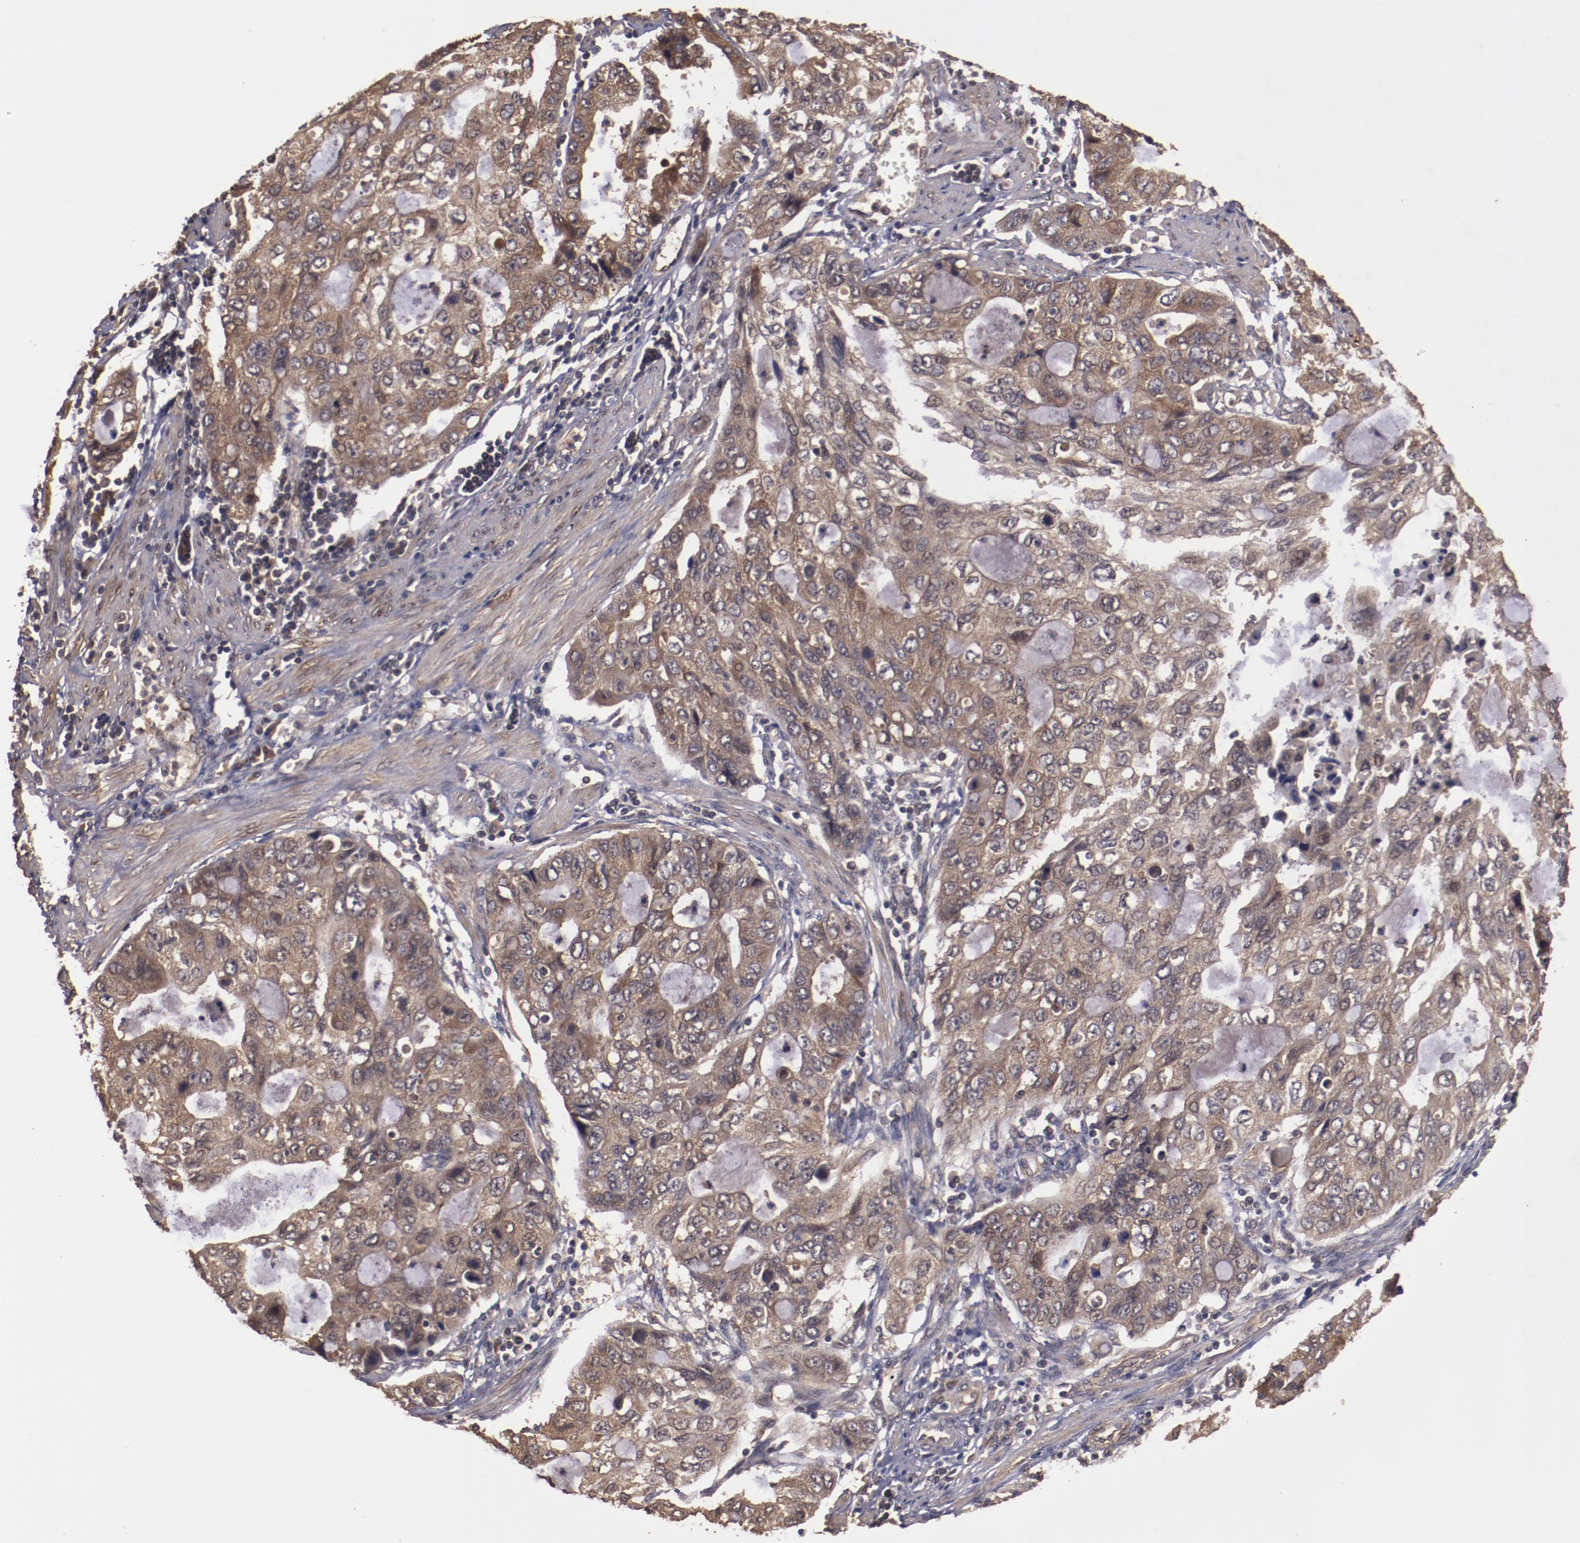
{"staining": {"intensity": "strong", "quantity": ">75%", "location": "cytoplasmic/membranous"}, "tissue": "stomach cancer", "cell_type": "Tumor cells", "image_type": "cancer", "snomed": [{"axis": "morphology", "description": "Adenocarcinoma, NOS"}, {"axis": "topography", "description": "Stomach, upper"}], "caption": "This image displays IHC staining of adenocarcinoma (stomach), with high strong cytoplasmic/membranous positivity in approximately >75% of tumor cells.", "gene": "TXNDC16", "patient": {"sex": "female", "age": 52}}